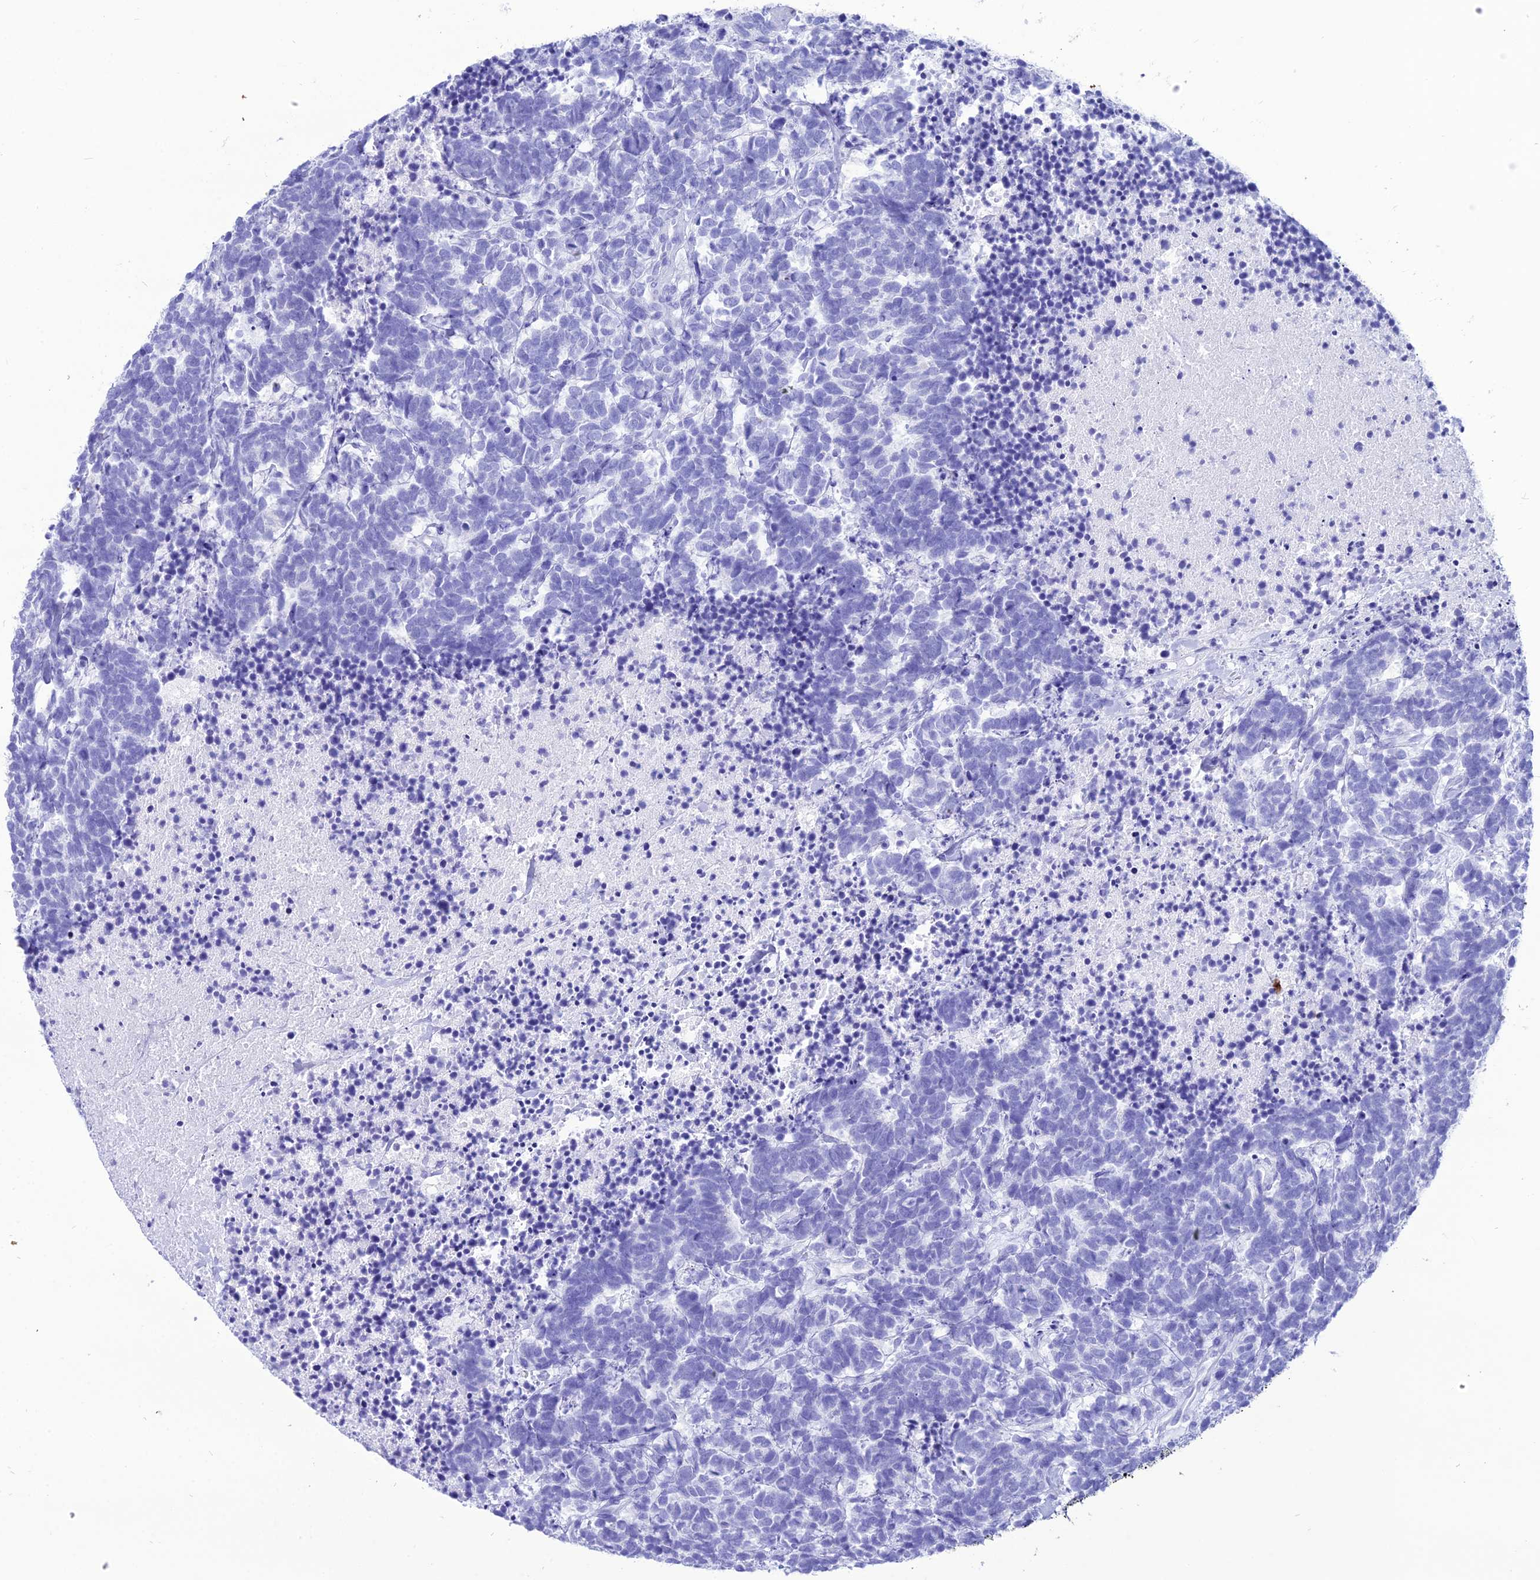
{"staining": {"intensity": "negative", "quantity": "none", "location": "none"}, "tissue": "carcinoid", "cell_type": "Tumor cells", "image_type": "cancer", "snomed": [{"axis": "morphology", "description": "Carcinoma, NOS"}, {"axis": "morphology", "description": "Carcinoid, malignant, NOS"}, {"axis": "topography", "description": "Prostate"}], "caption": "Protein analysis of carcinoma displays no significant staining in tumor cells.", "gene": "PNMA5", "patient": {"sex": "male", "age": 57}}